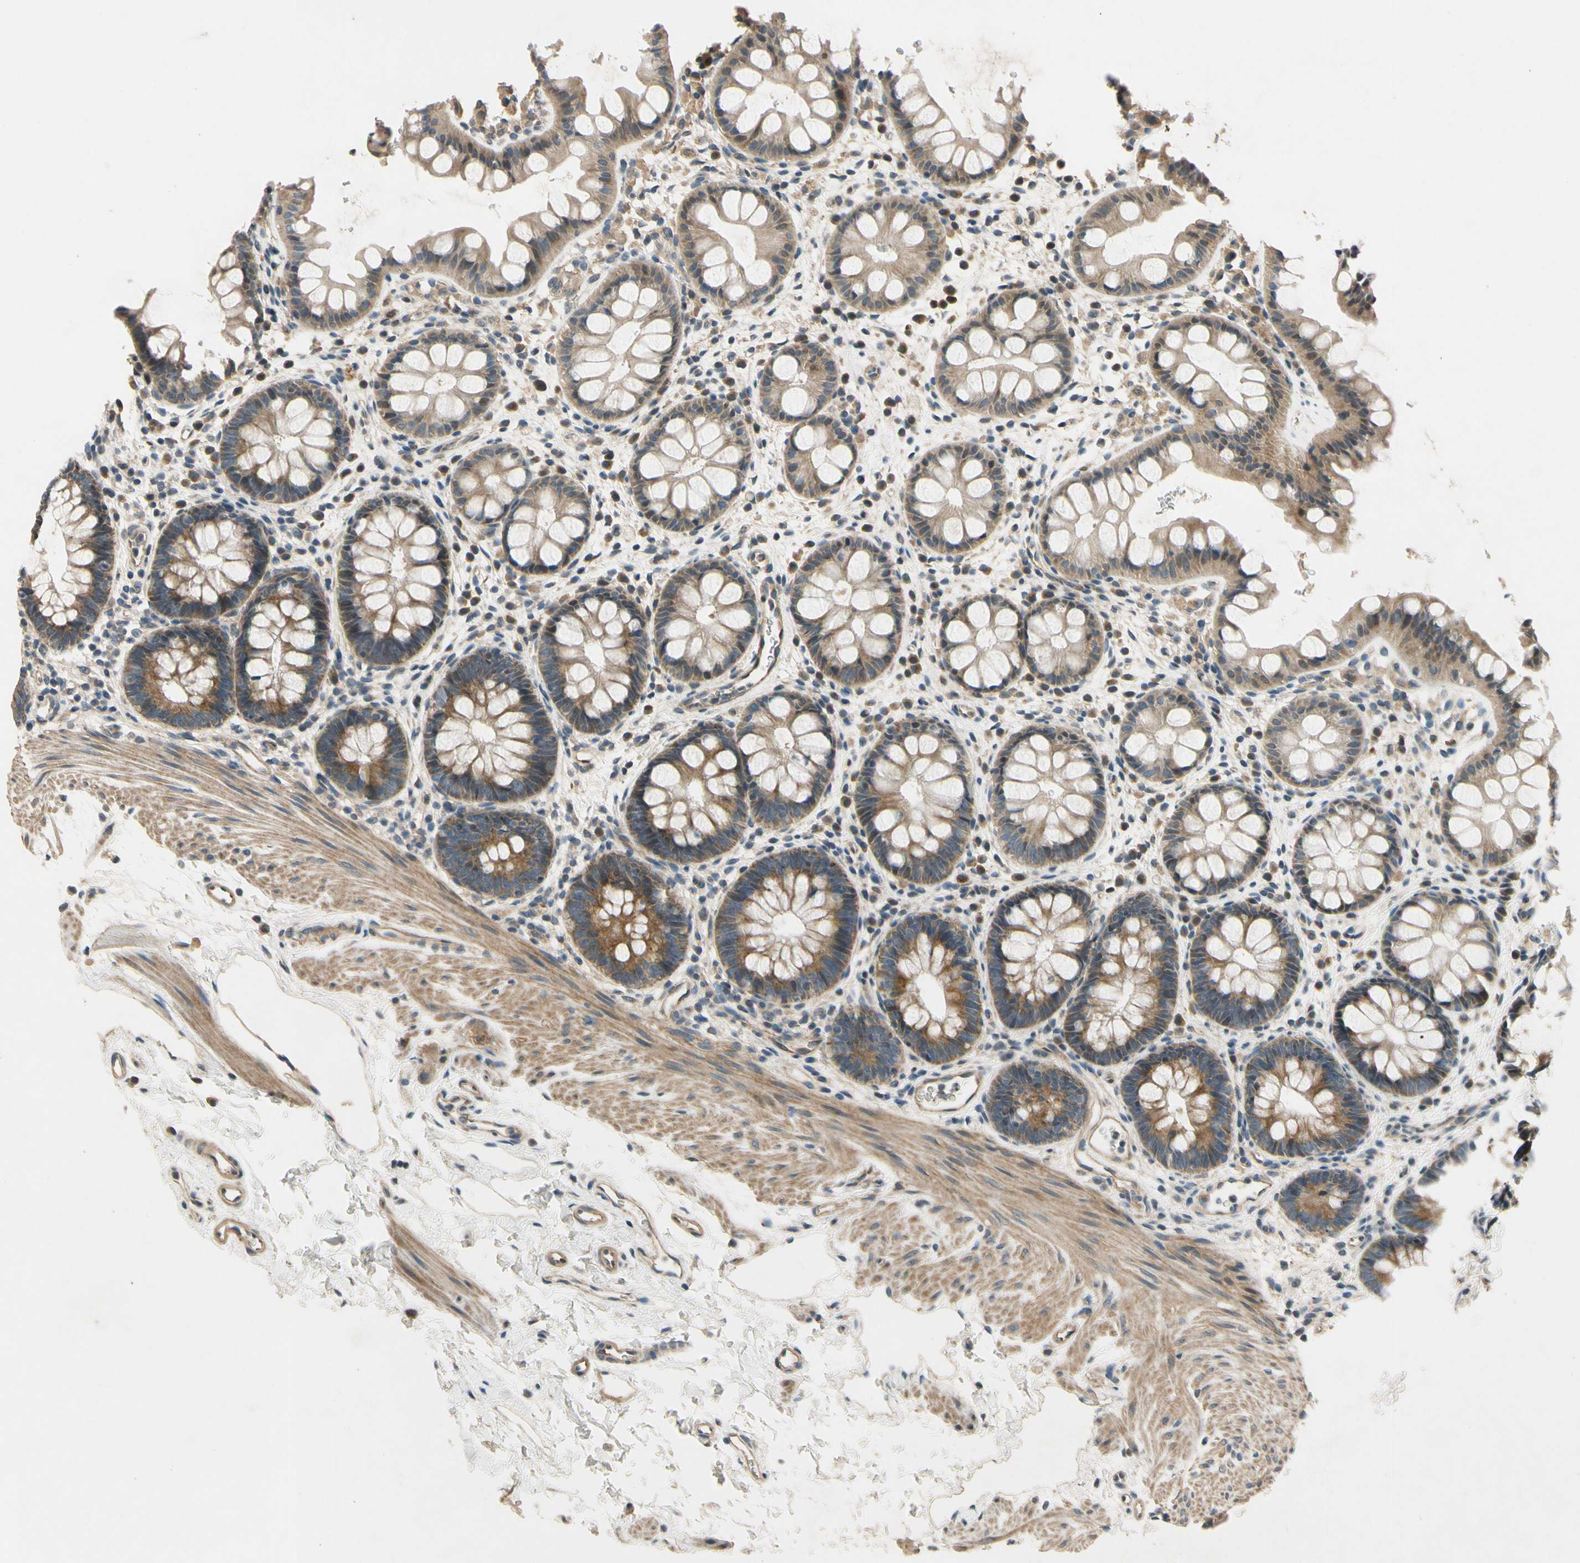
{"staining": {"intensity": "moderate", "quantity": ">75%", "location": "cytoplasmic/membranous"}, "tissue": "rectum", "cell_type": "Glandular cells", "image_type": "normal", "snomed": [{"axis": "morphology", "description": "Normal tissue, NOS"}, {"axis": "topography", "description": "Rectum"}], "caption": "Moderate cytoplasmic/membranous protein staining is identified in approximately >75% of glandular cells in rectum. (DAB (3,3'-diaminobenzidine) IHC, brown staining for protein, blue staining for nuclei).", "gene": "ALKBH3", "patient": {"sex": "female", "age": 24}}